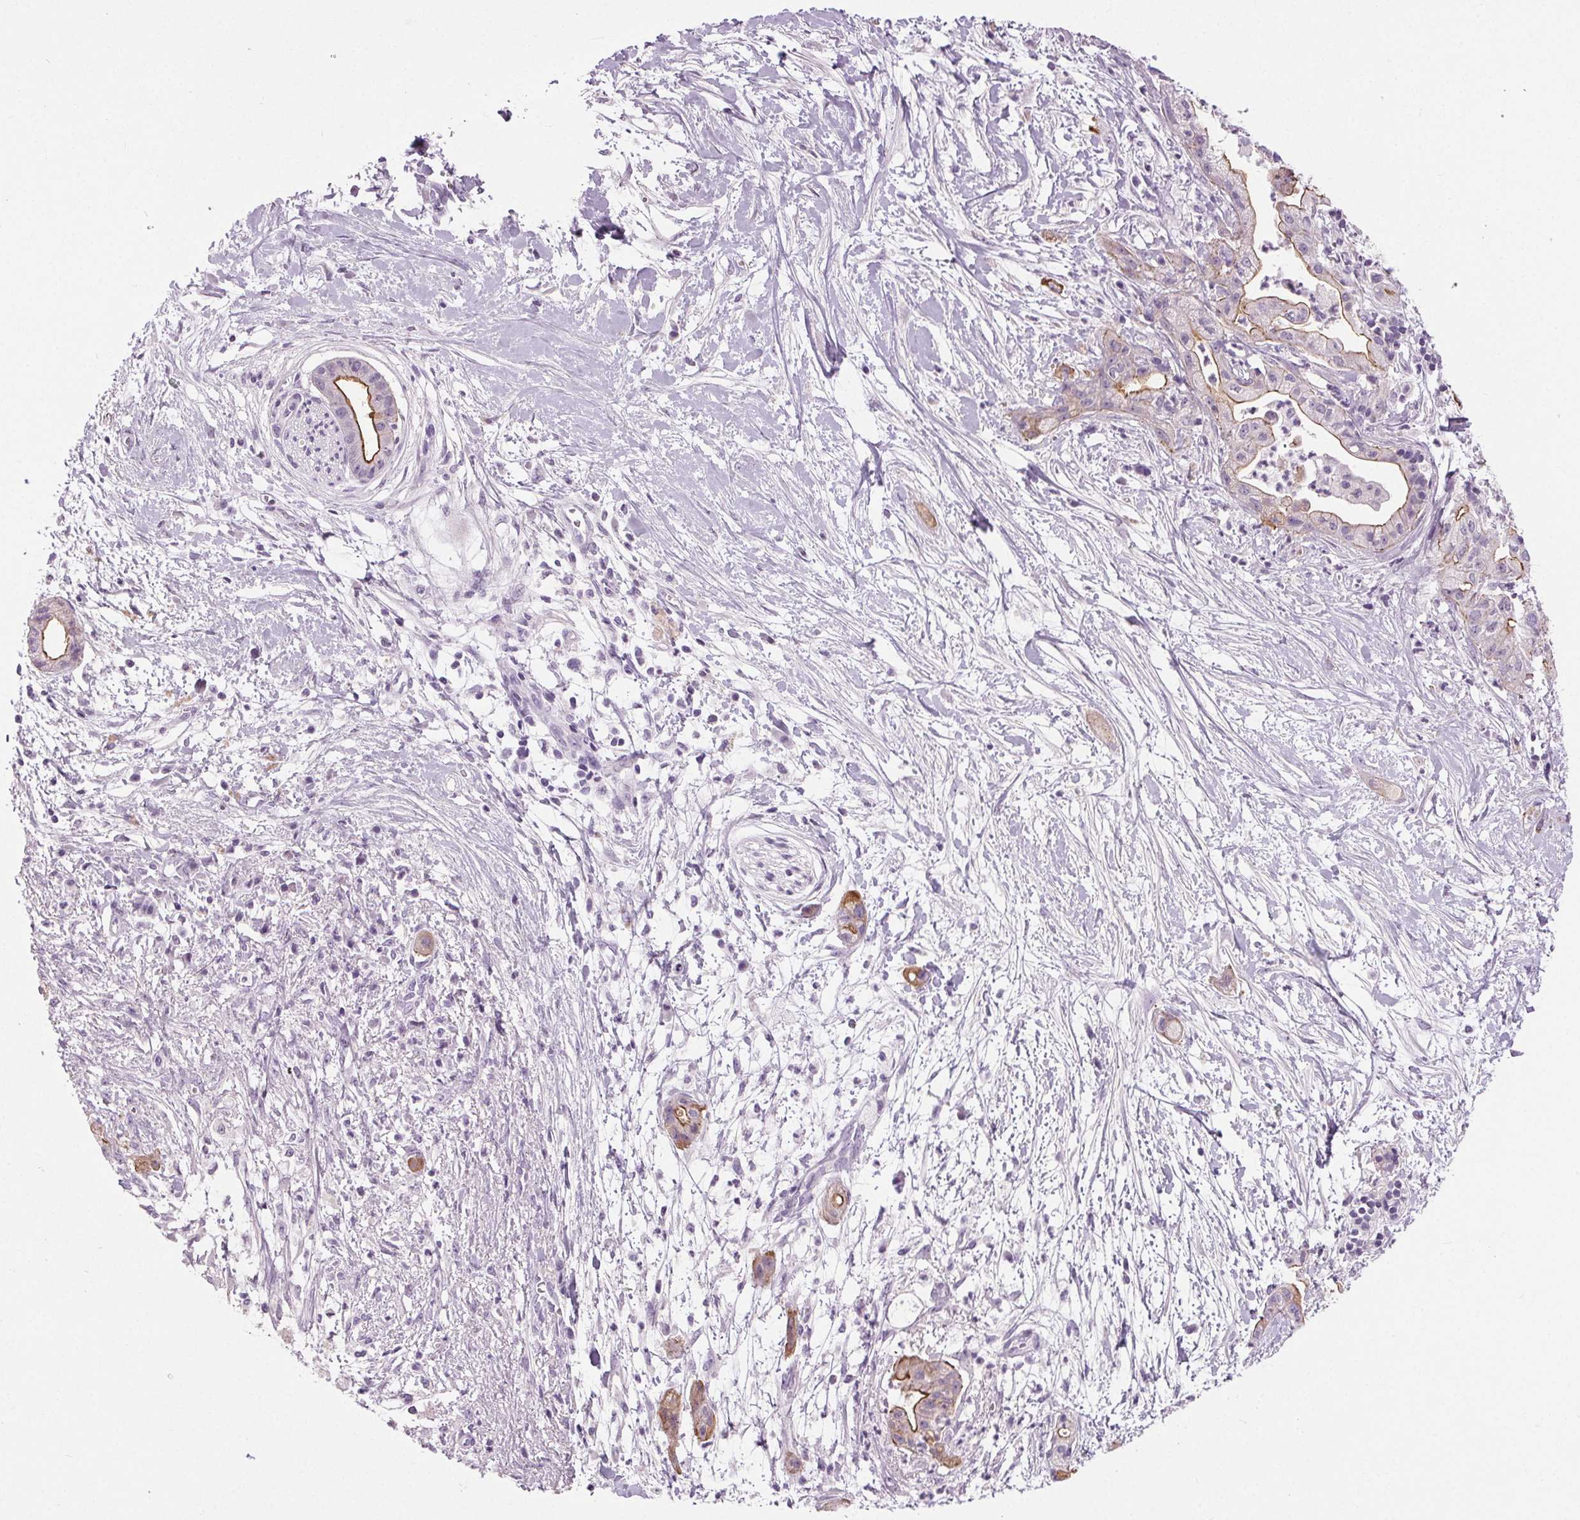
{"staining": {"intensity": "moderate", "quantity": "<25%", "location": "cytoplasmic/membranous"}, "tissue": "pancreatic cancer", "cell_type": "Tumor cells", "image_type": "cancer", "snomed": [{"axis": "morphology", "description": "Normal tissue, NOS"}, {"axis": "morphology", "description": "Adenocarcinoma, NOS"}, {"axis": "topography", "description": "Lymph node"}, {"axis": "topography", "description": "Pancreas"}], "caption": "This is a photomicrograph of IHC staining of pancreatic adenocarcinoma, which shows moderate staining in the cytoplasmic/membranous of tumor cells.", "gene": "MISP", "patient": {"sex": "female", "age": 58}}